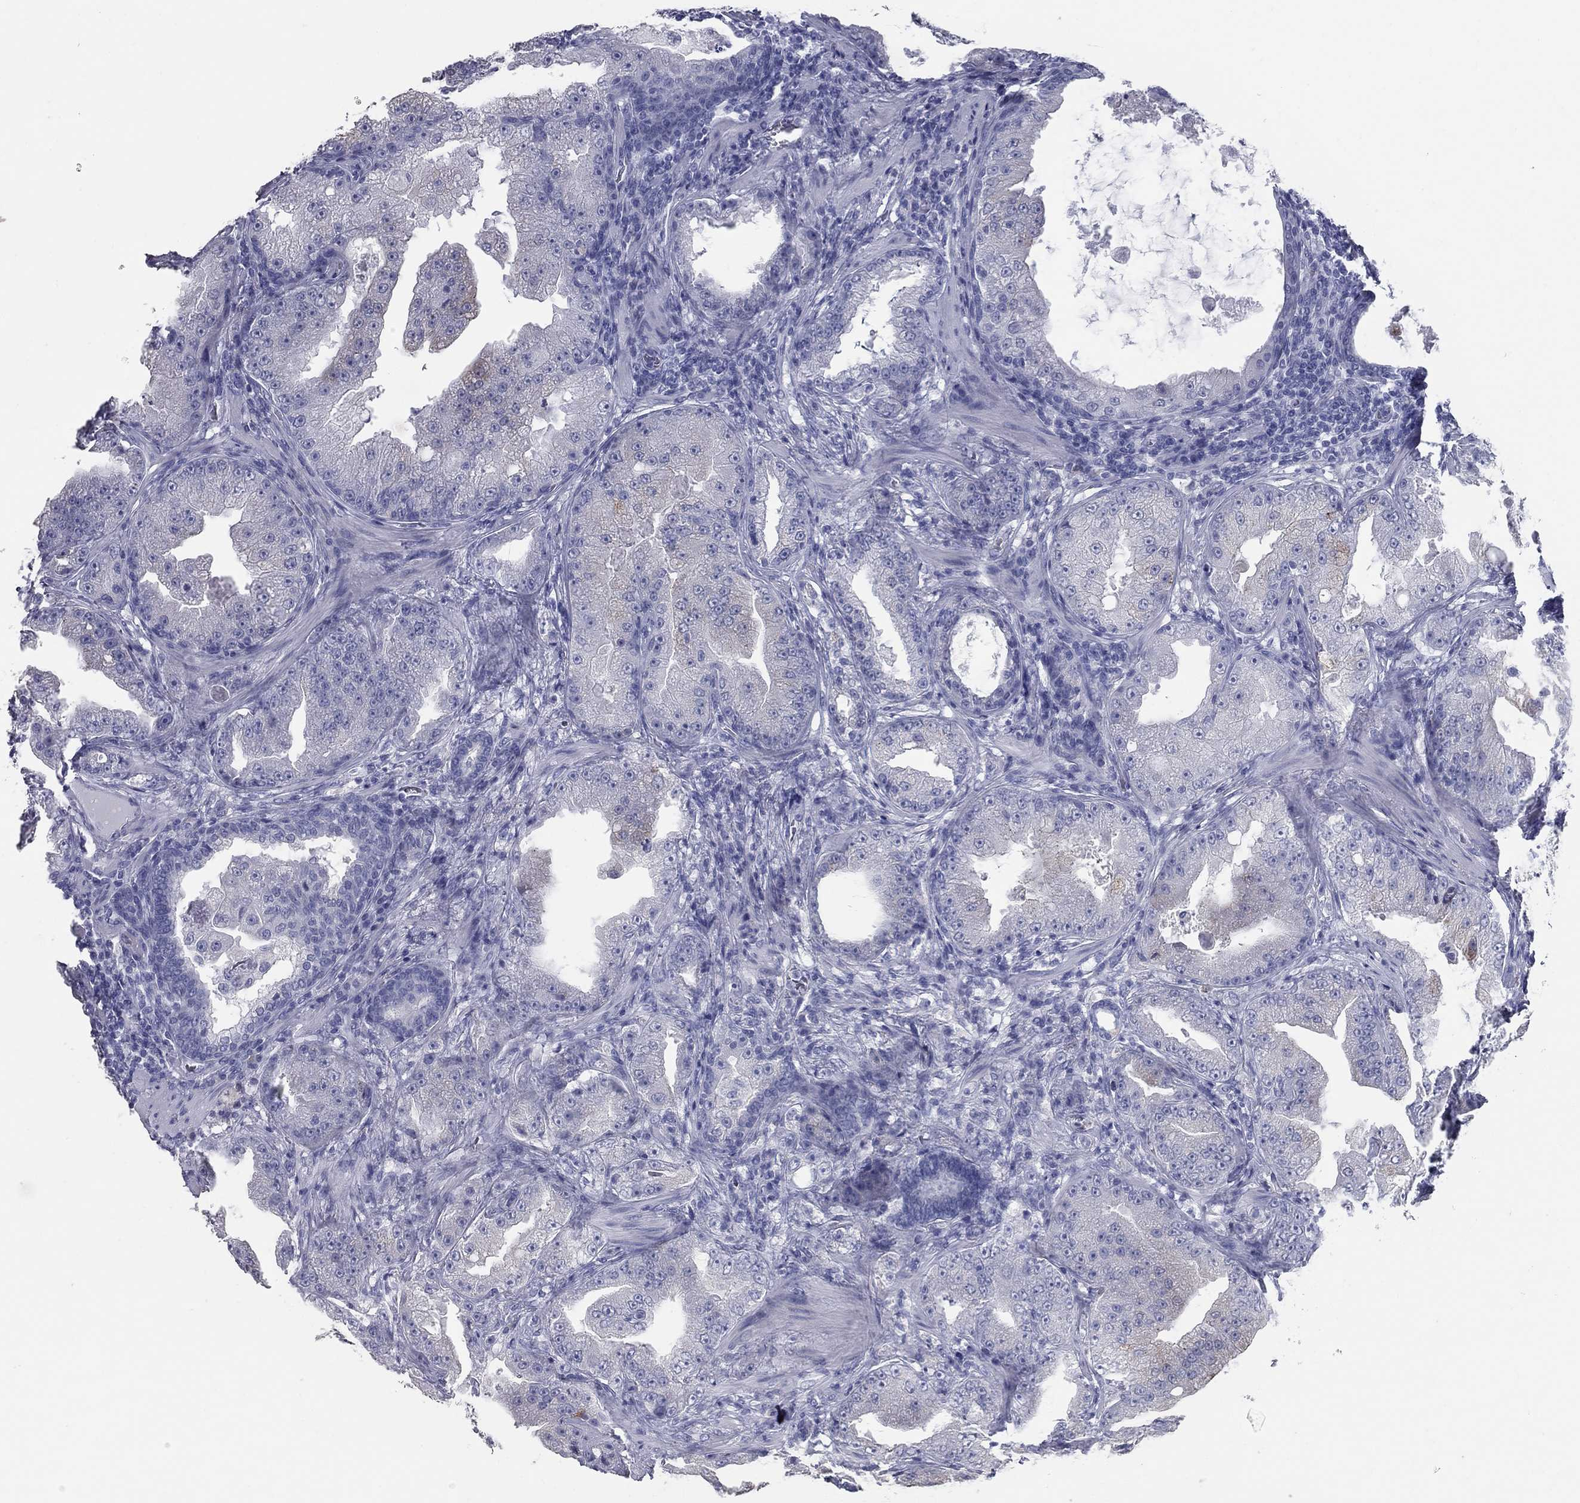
{"staining": {"intensity": "negative", "quantity": "none", "location": "none"}, "tissue": "prostate cancer", "cell_type": "Tumor cells", "image_type": "cancer", "snomed": [{"axis": "morphology", "description": "Adenocarcinoma, Low grade"}, {"axis": "topography", "description": "Prostate"}], "caption": "Tumor cells show no significant protein positivity in prostate cancer. Brightfield microscopy of IHC stained with DAB (brown) and hematoxylin (blue), captured at high magnification.", "gene": "TAC1", "patient": {"sex": "male", "age": 62}}